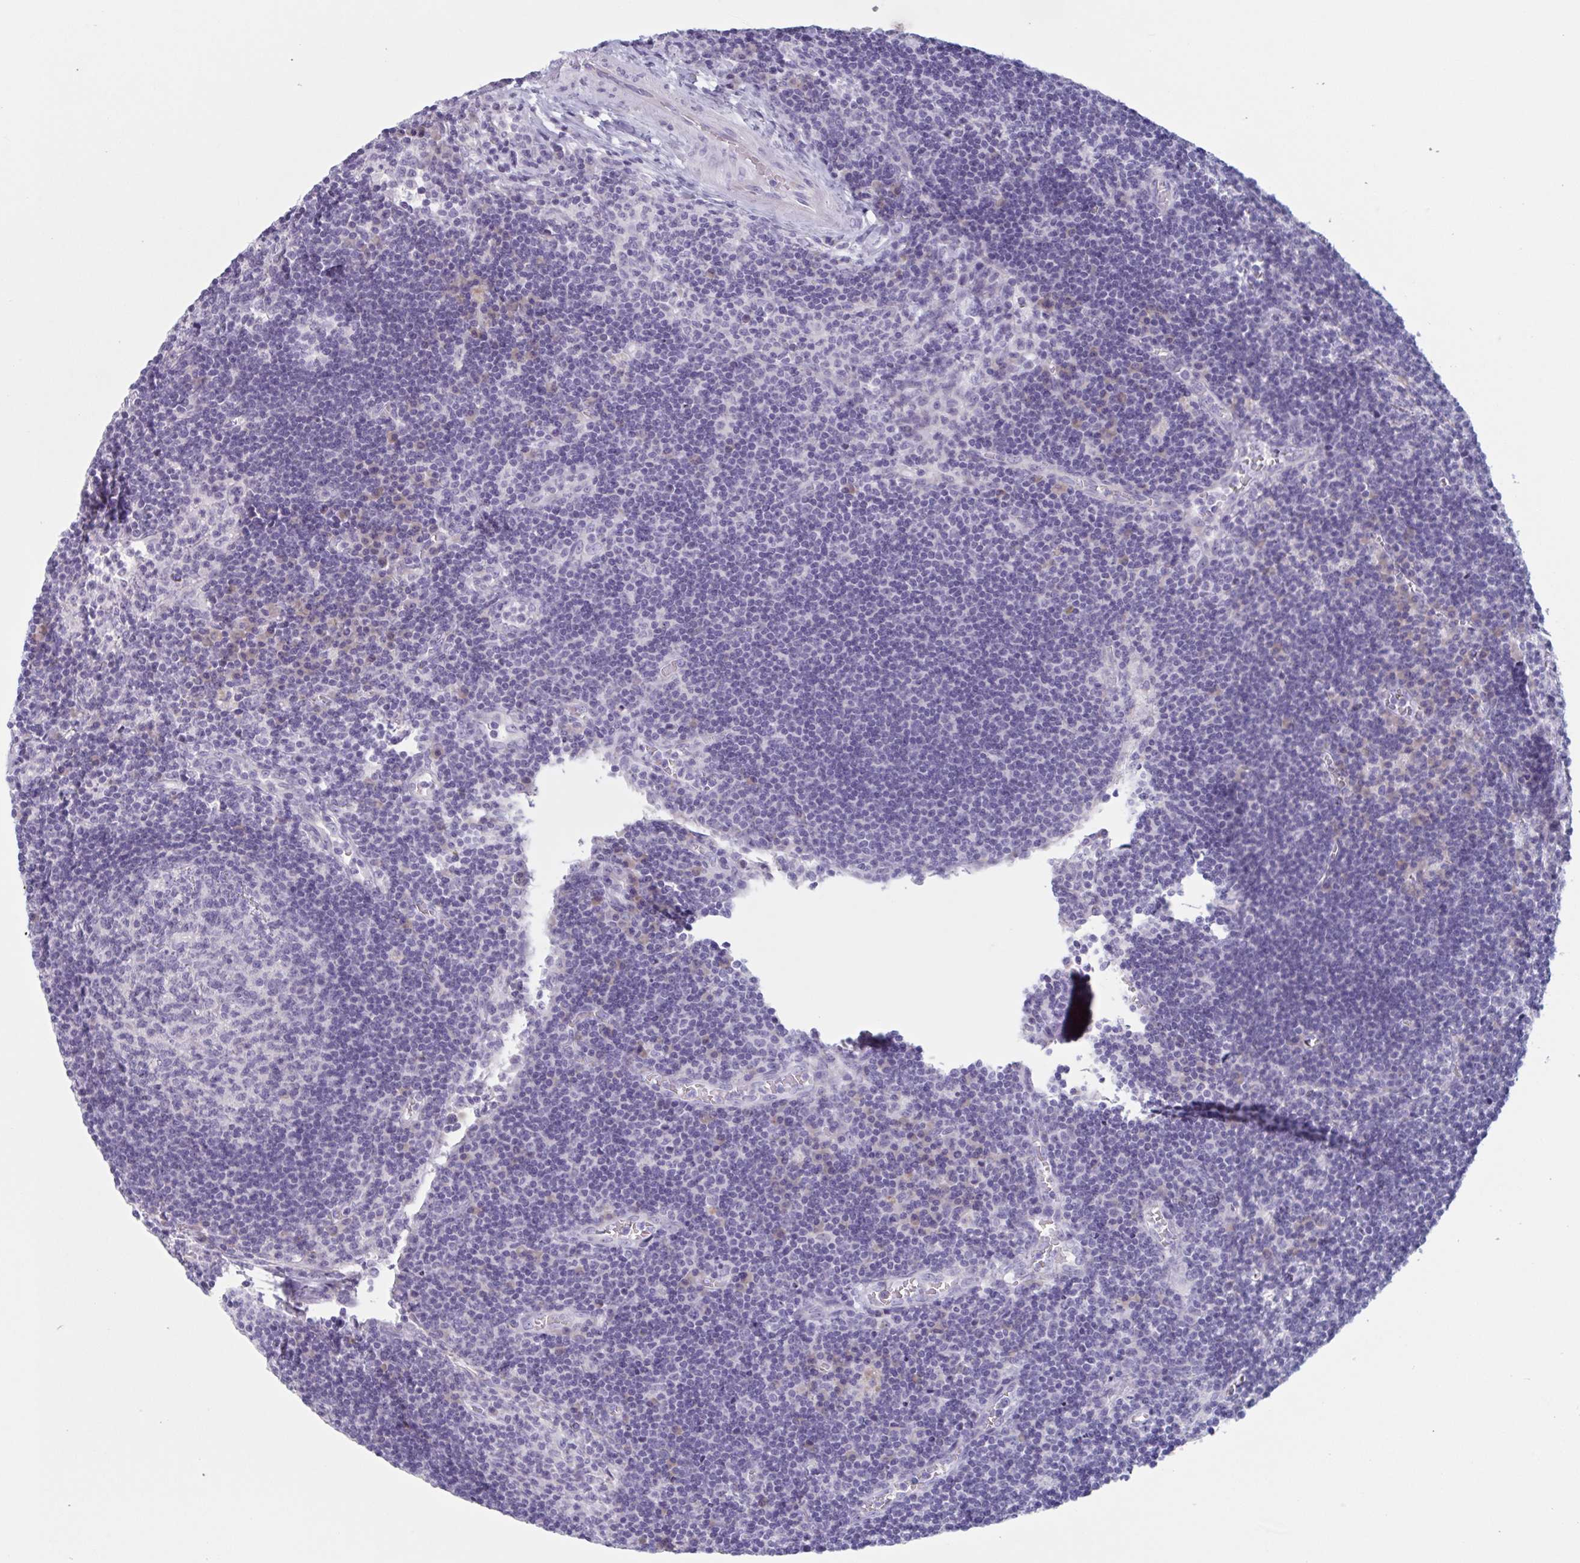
{"staining": {"intensity": "negative", "quantity": "none", "location": "none"}, "tissue": "lymph node", "cell_type": "Germinal center cells", "image_type": "normal", "snomed": [{"axis": "morphology", "description": "Normal tissue, NOS"}, {"axis": "topography", "description": "Lymph node"}], "caption": "Photomicrograph shows no significant protein positivity in germinal center cells of benign lymph node.", "gene": "HSD11B2", "patient": {"sex": "male", "age": 67}}